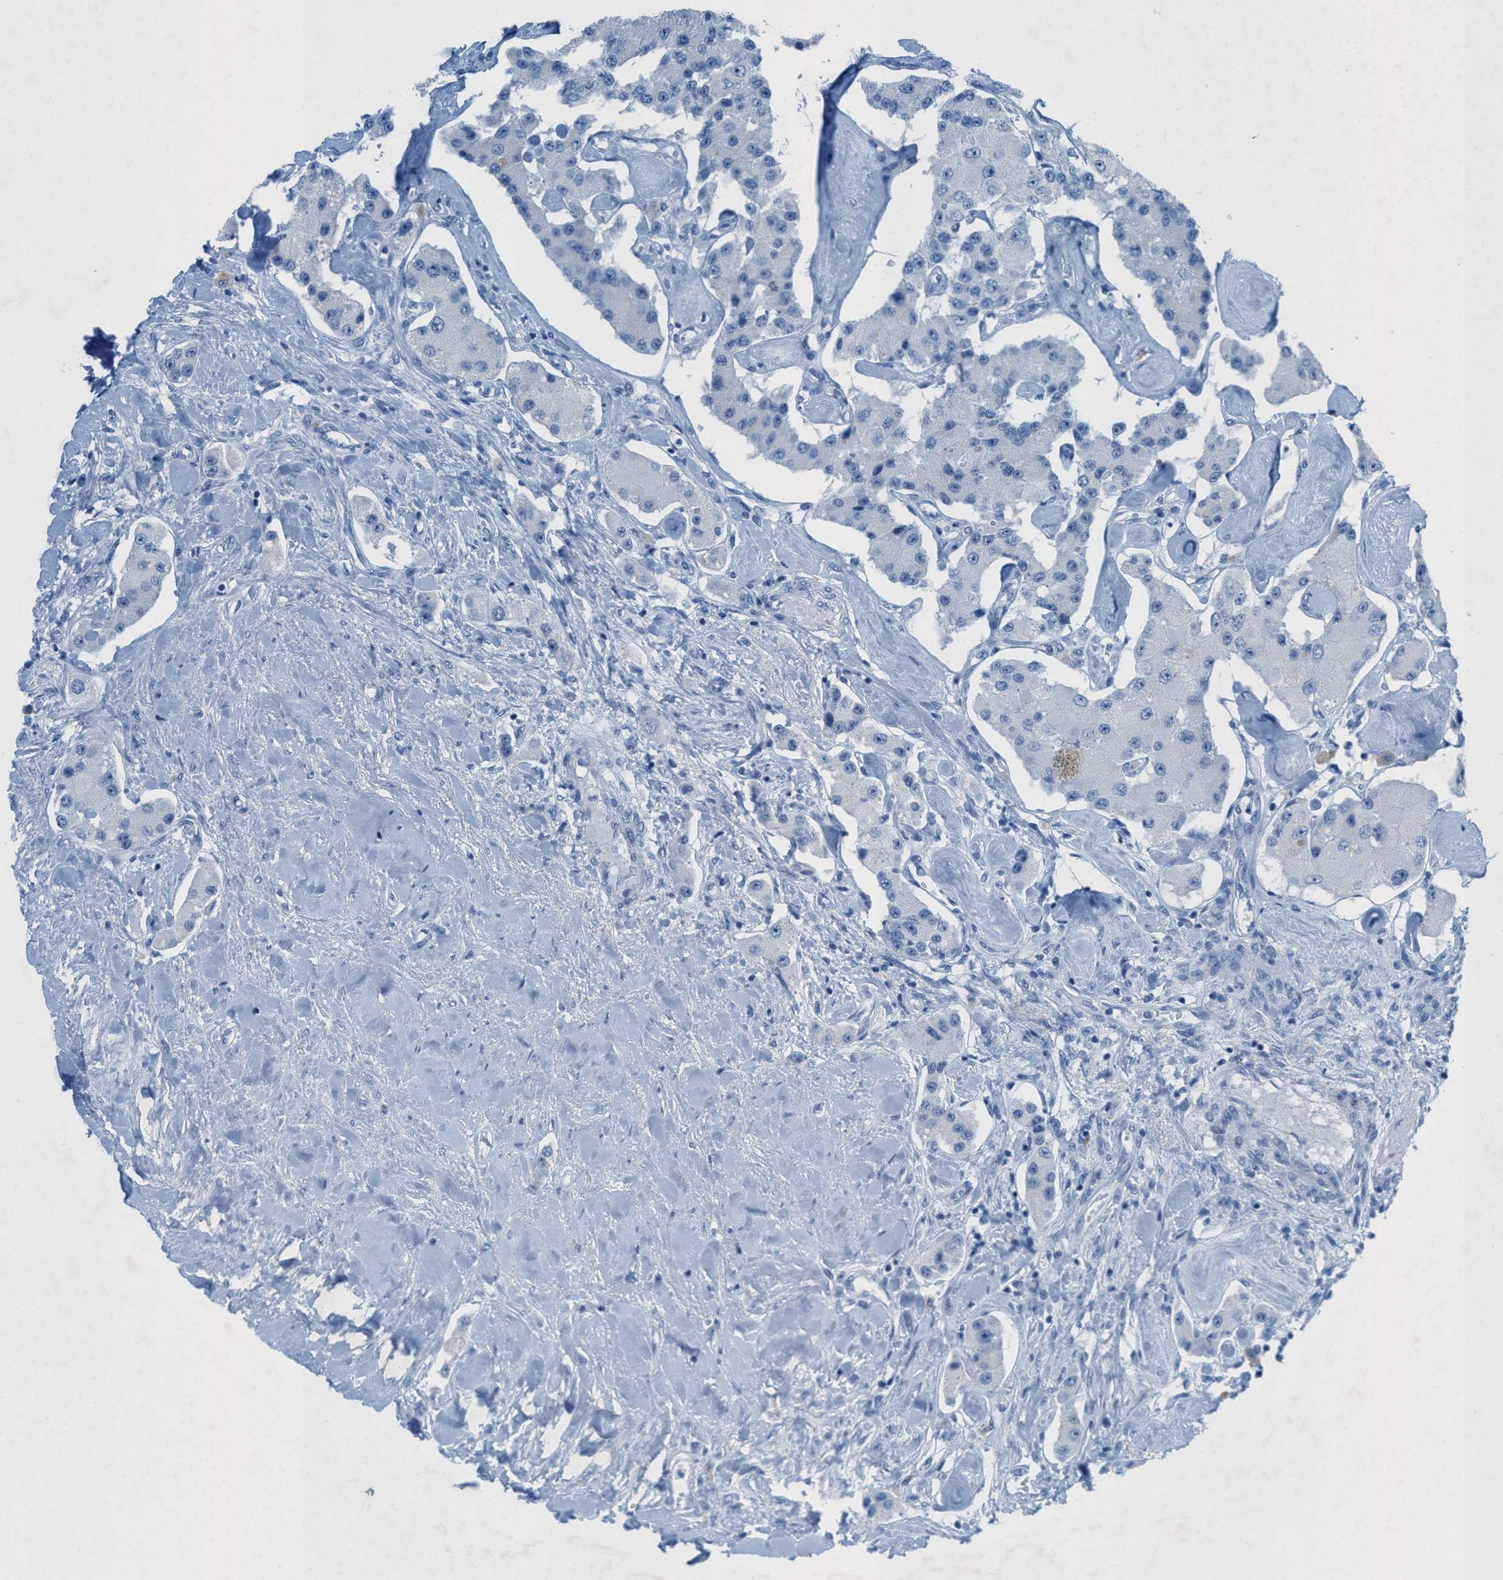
{"staining": {"intensity": "negative", "quantity": "none", "location": "none"}, "tissue": "carcinoid", "cell_type": "Tumor cells", "image_type": "cancer", "snomed": [{"axis": "morphology", "description": "Carcinoid, malignant, NOS"}, {"axis": "topography", "description": "Pancreas"}], "caption": "Protein analysis of carcinoid (malignant) exhibits no significant expression in tumor cells.", "gene": "GALNT17", "patient": {"sex": "male", "age": 41}}